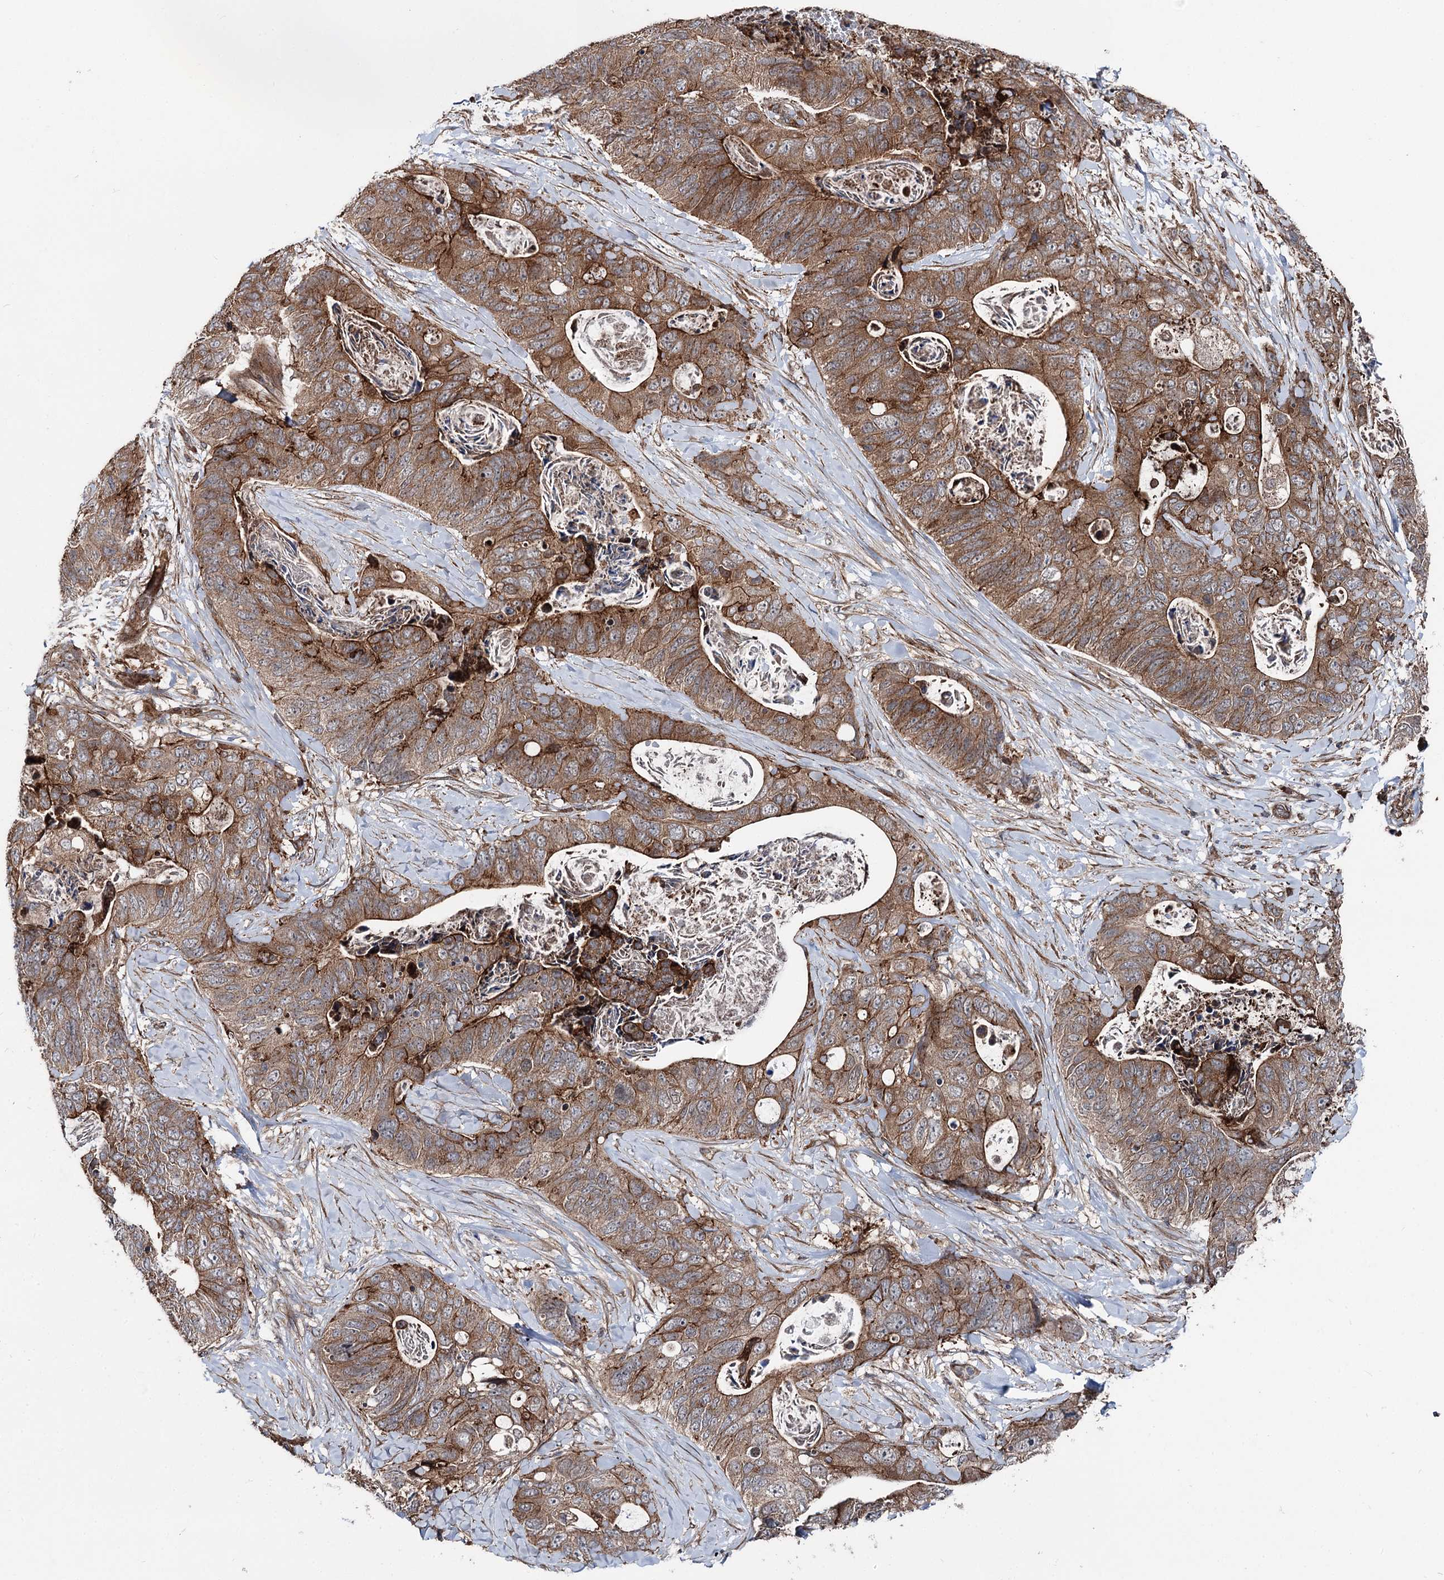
{"staining": {"intensity": "moderate", "quantity": ">75%", "location": "cytoplasmic/membranous"}, "tissue": "stomach cancer", "cell_type": "Tumor cells", "image_type": "cancer", "snomed": [{"axis": "morphology", "description": "Adenocarcinoma, NOS"}, {"axis": "topography", "description": "Stomach"}], "caption": "Protein staining of stomach cancer (adenocarcinoma) tissue exhibits moderate cytoplasmic/membranous staining in about >75% of tumor cells.", "gene": "ITFG2", "patient": {"sex": "female", "age": 89}}